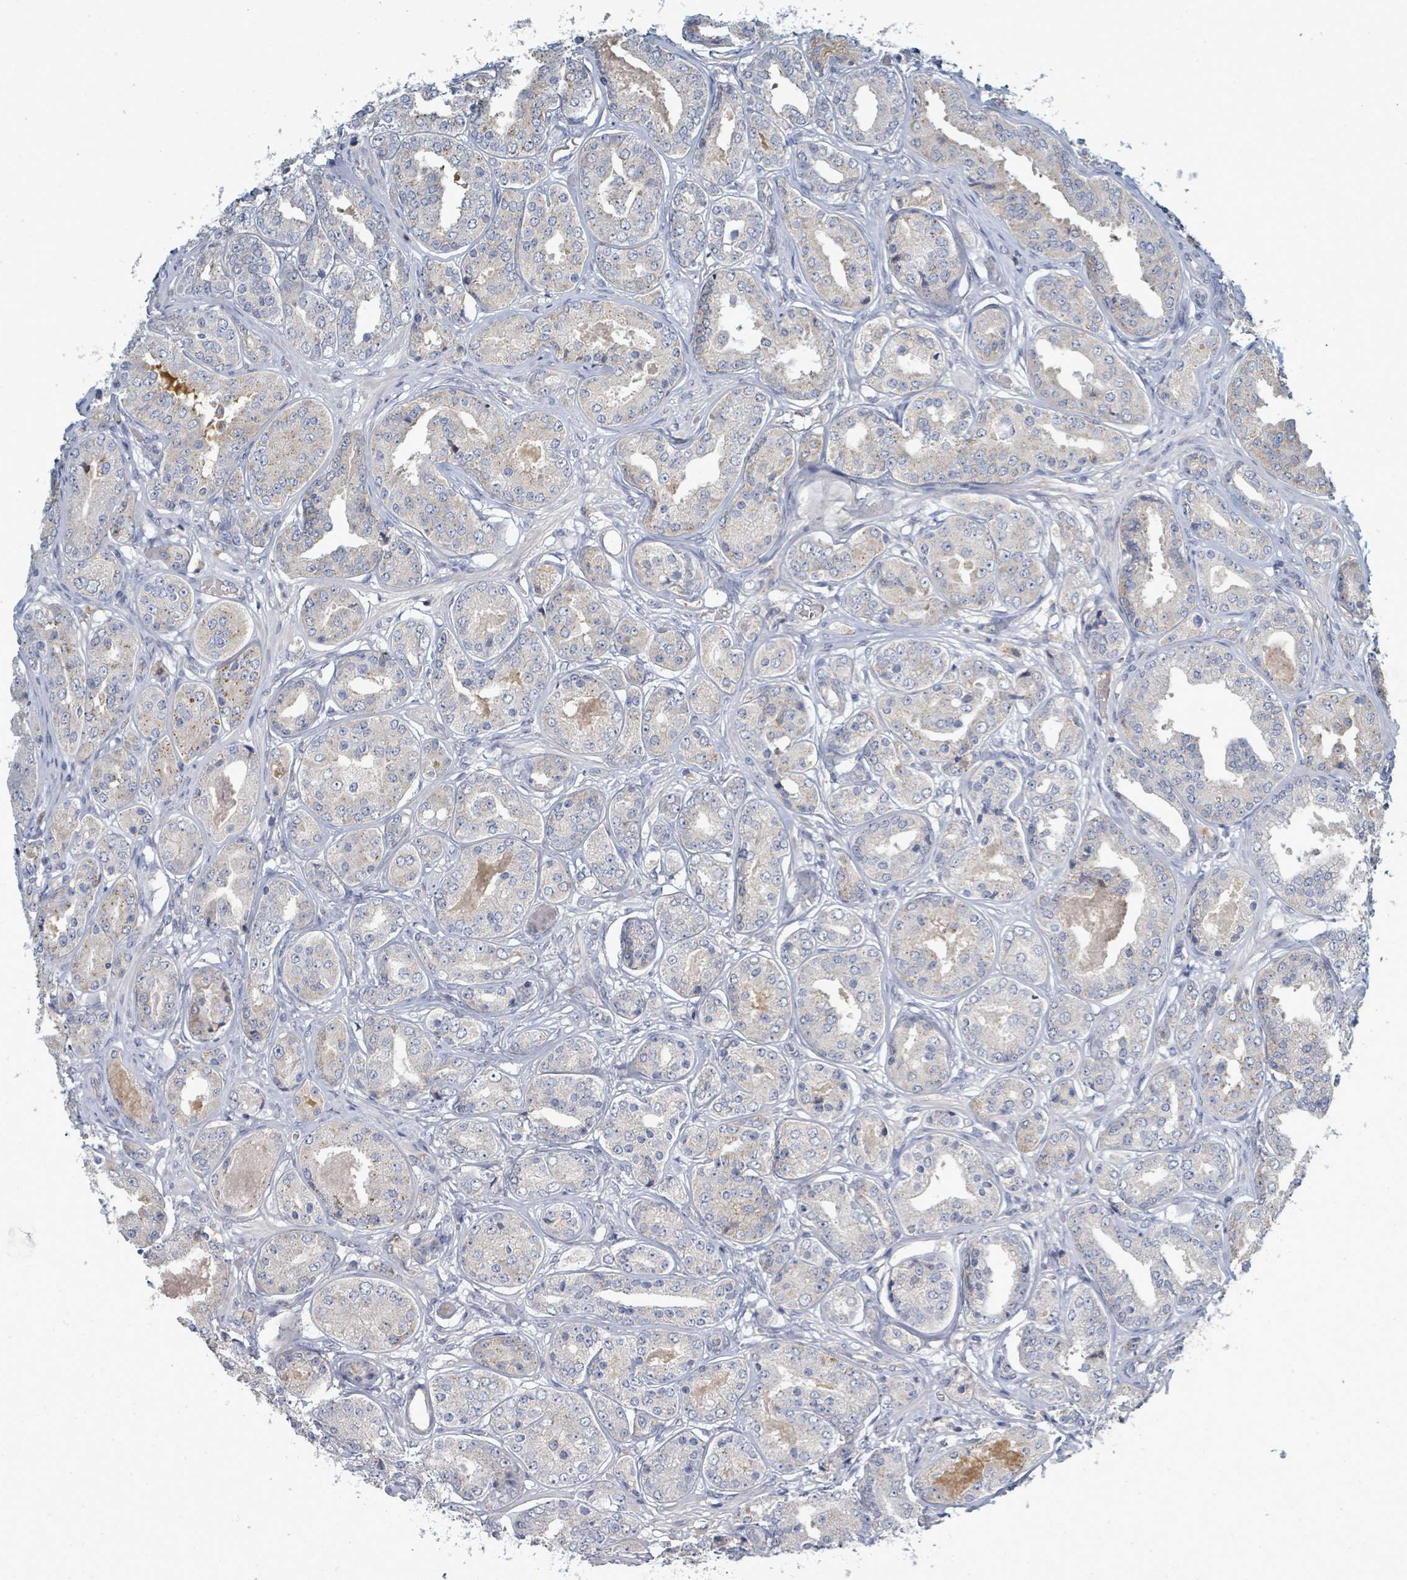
{"staining": {"intensity": "negative", "quantity": "none", "location": "none"}, "tissue": "prostate cancer", "cell_type": "Tumor cells", "image_type": "cancer", "snomed": [{"axis": "morphology", "description": "Adenocarcinoma, High grade"}, {"axis": "topography", "description": "Prostate"}], "caption": "There is no significant staining in tumor cells of prostate high-grade adenocarcinoma. (DAB IHC, high magnification).", "gene": "SLC25A23", "patient": {"sex": "male", "age": 63}}